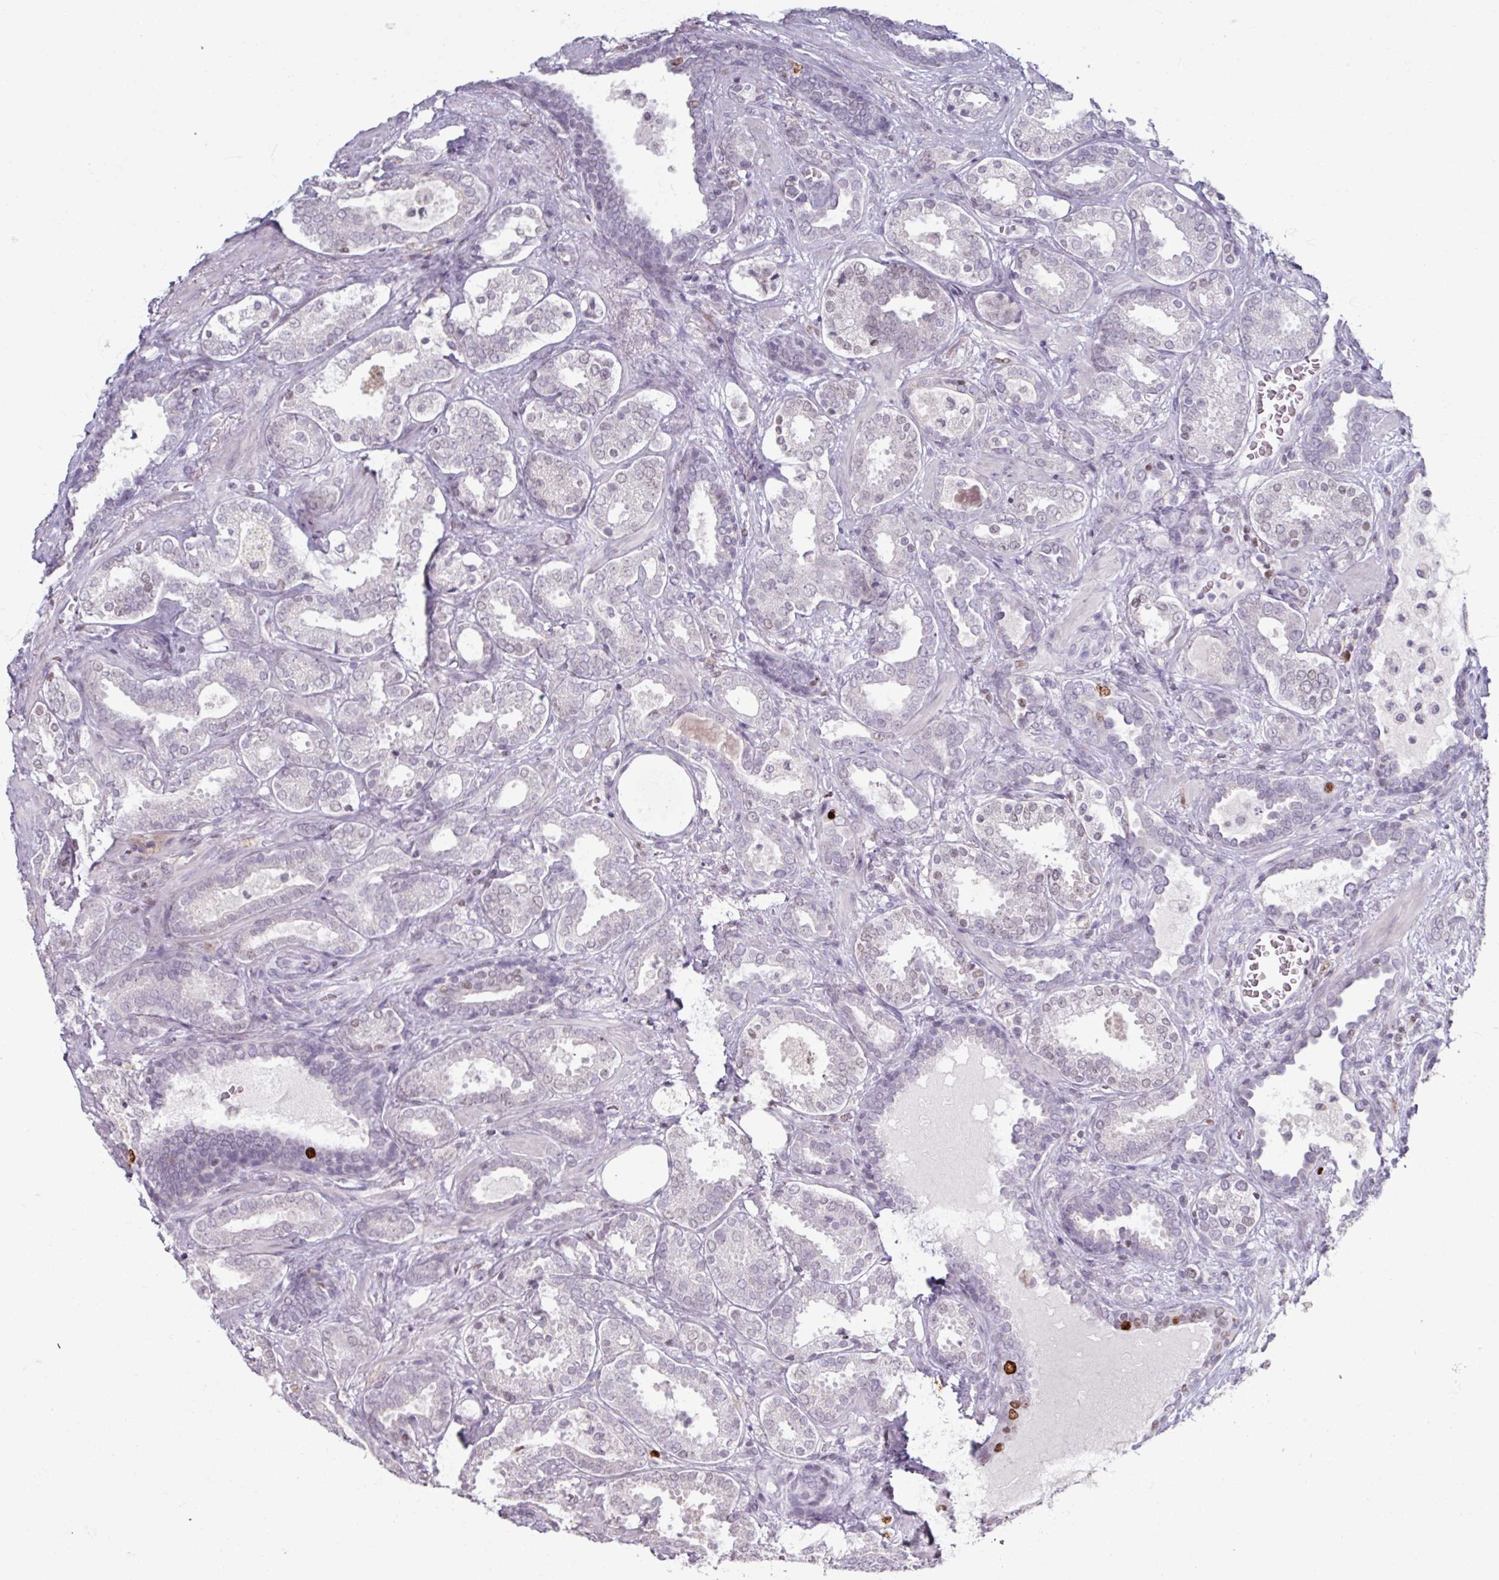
{"staining": {"intensity": "strong", "quantity": "<25%", "location": "nuclear"}, "tissue": "prostate cancer", "cell_type": "Tumor cells", "image_type": "cancer", "snomed": [{"axis": "morphology", "description": "Adenocarcinoma, High grade"}, {"axis": "topography", "description": "Prostate"}], "caption": "Brown immunohistochemical staining in prostate cancer shows strong nuclear expression in approximately <25% of tumor cells.", "gene": "ATAD2", "patient": {"sex": "male", "age": 65}}